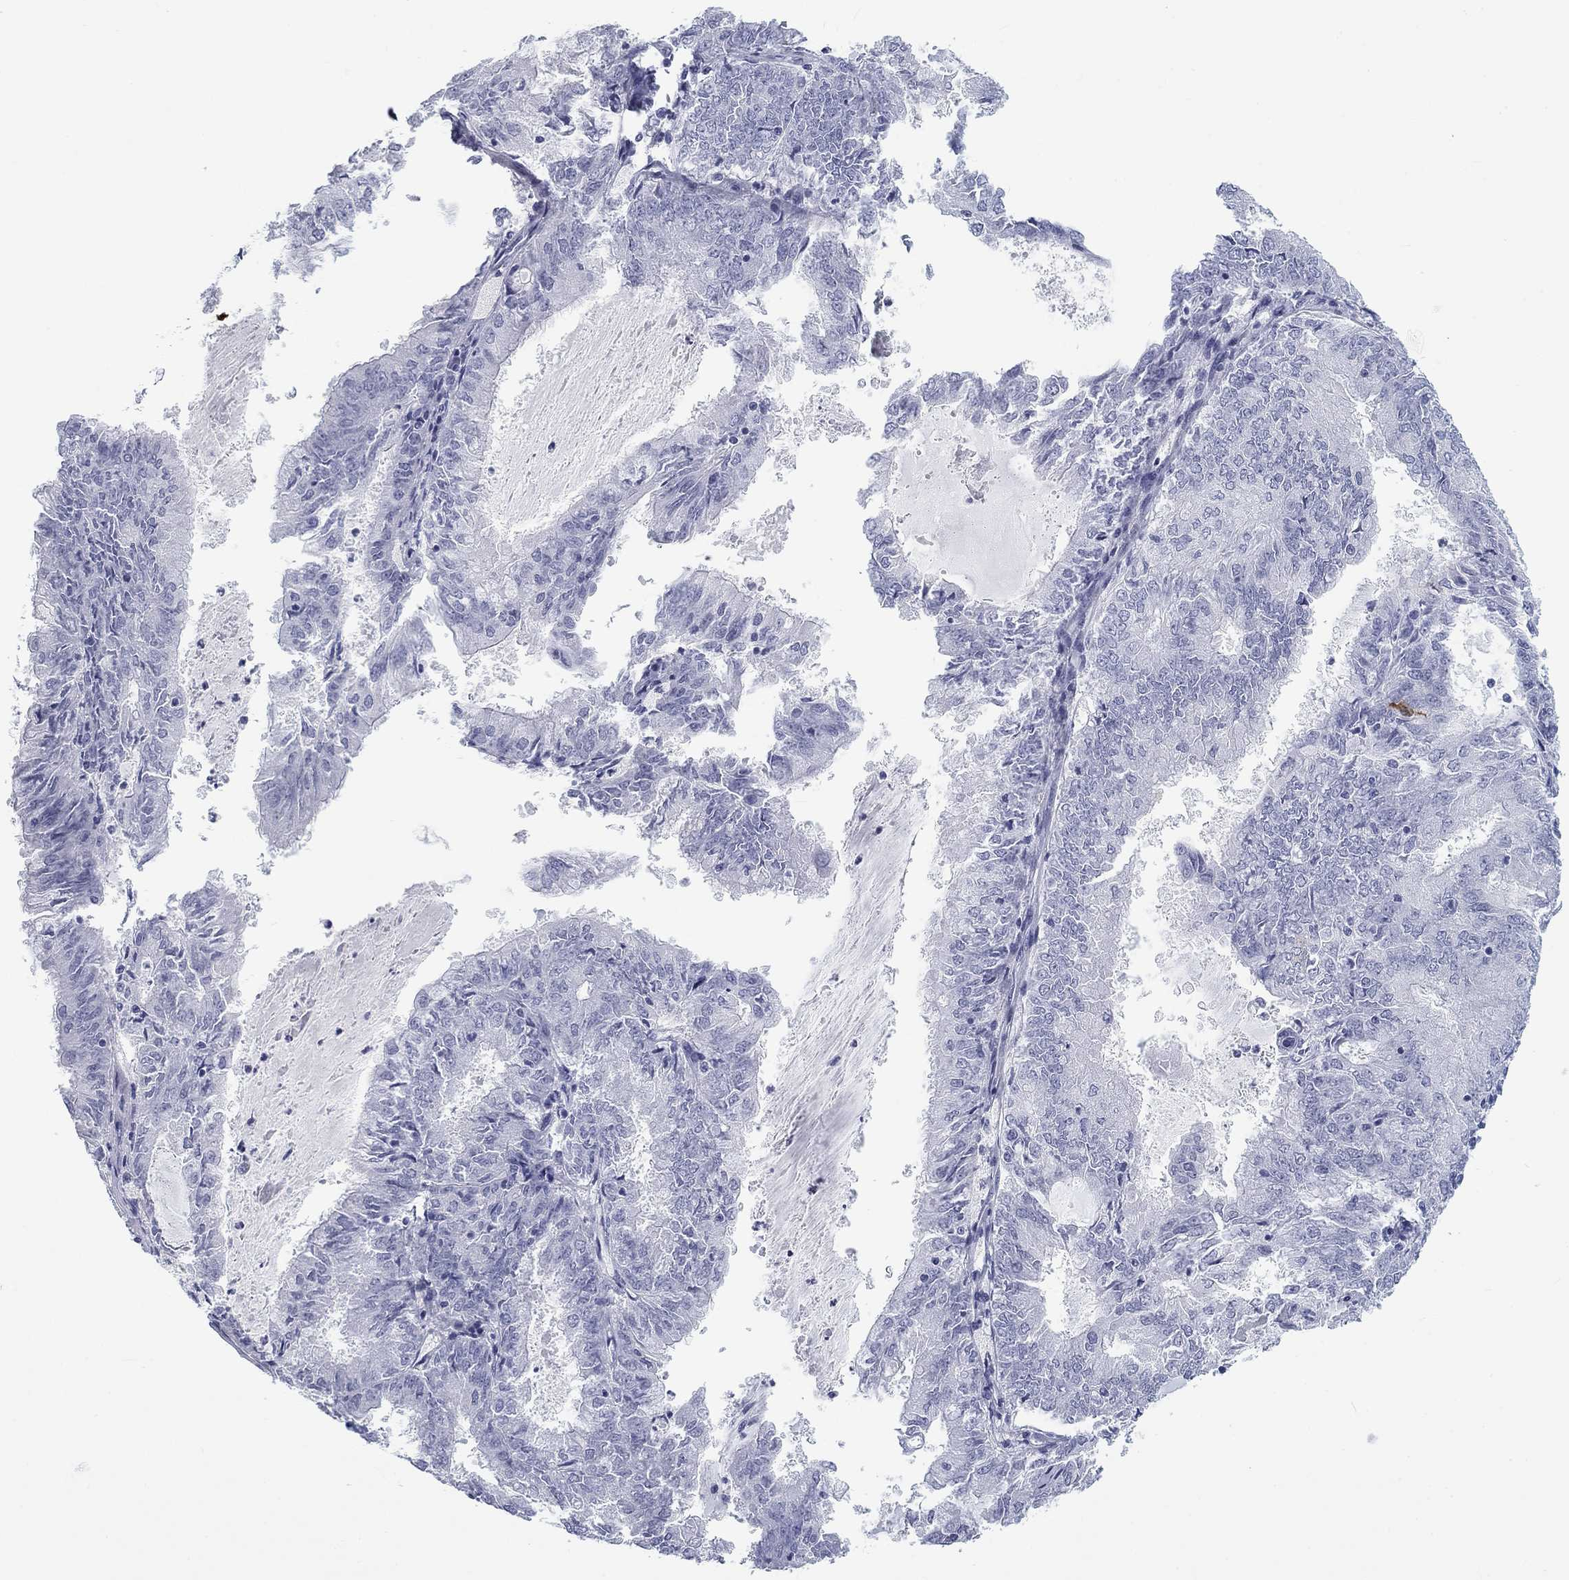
{"staining": {"intensity": "negative", "quantity": "none", "location": "none"}, "tissue": "endometrial cancer", "cell_type": "Tumor cells", "image_type": "cancer", "snomed": [{"axis": "morphology", "description": "Adenocarcinoma, NOS"}, {"axis": "topography", "description": "Endometrium"}], "caption": "Immunohistochemistry (IHC) photomicrograph of endometrial cancer stained for a protein (brown), which exhibits no positivity in tumor cells. (Immunohistochemistry, brightfield microscopy, high magnification).", "gene": "CALB1", "patient": {"sex": "female", "age": 57}}